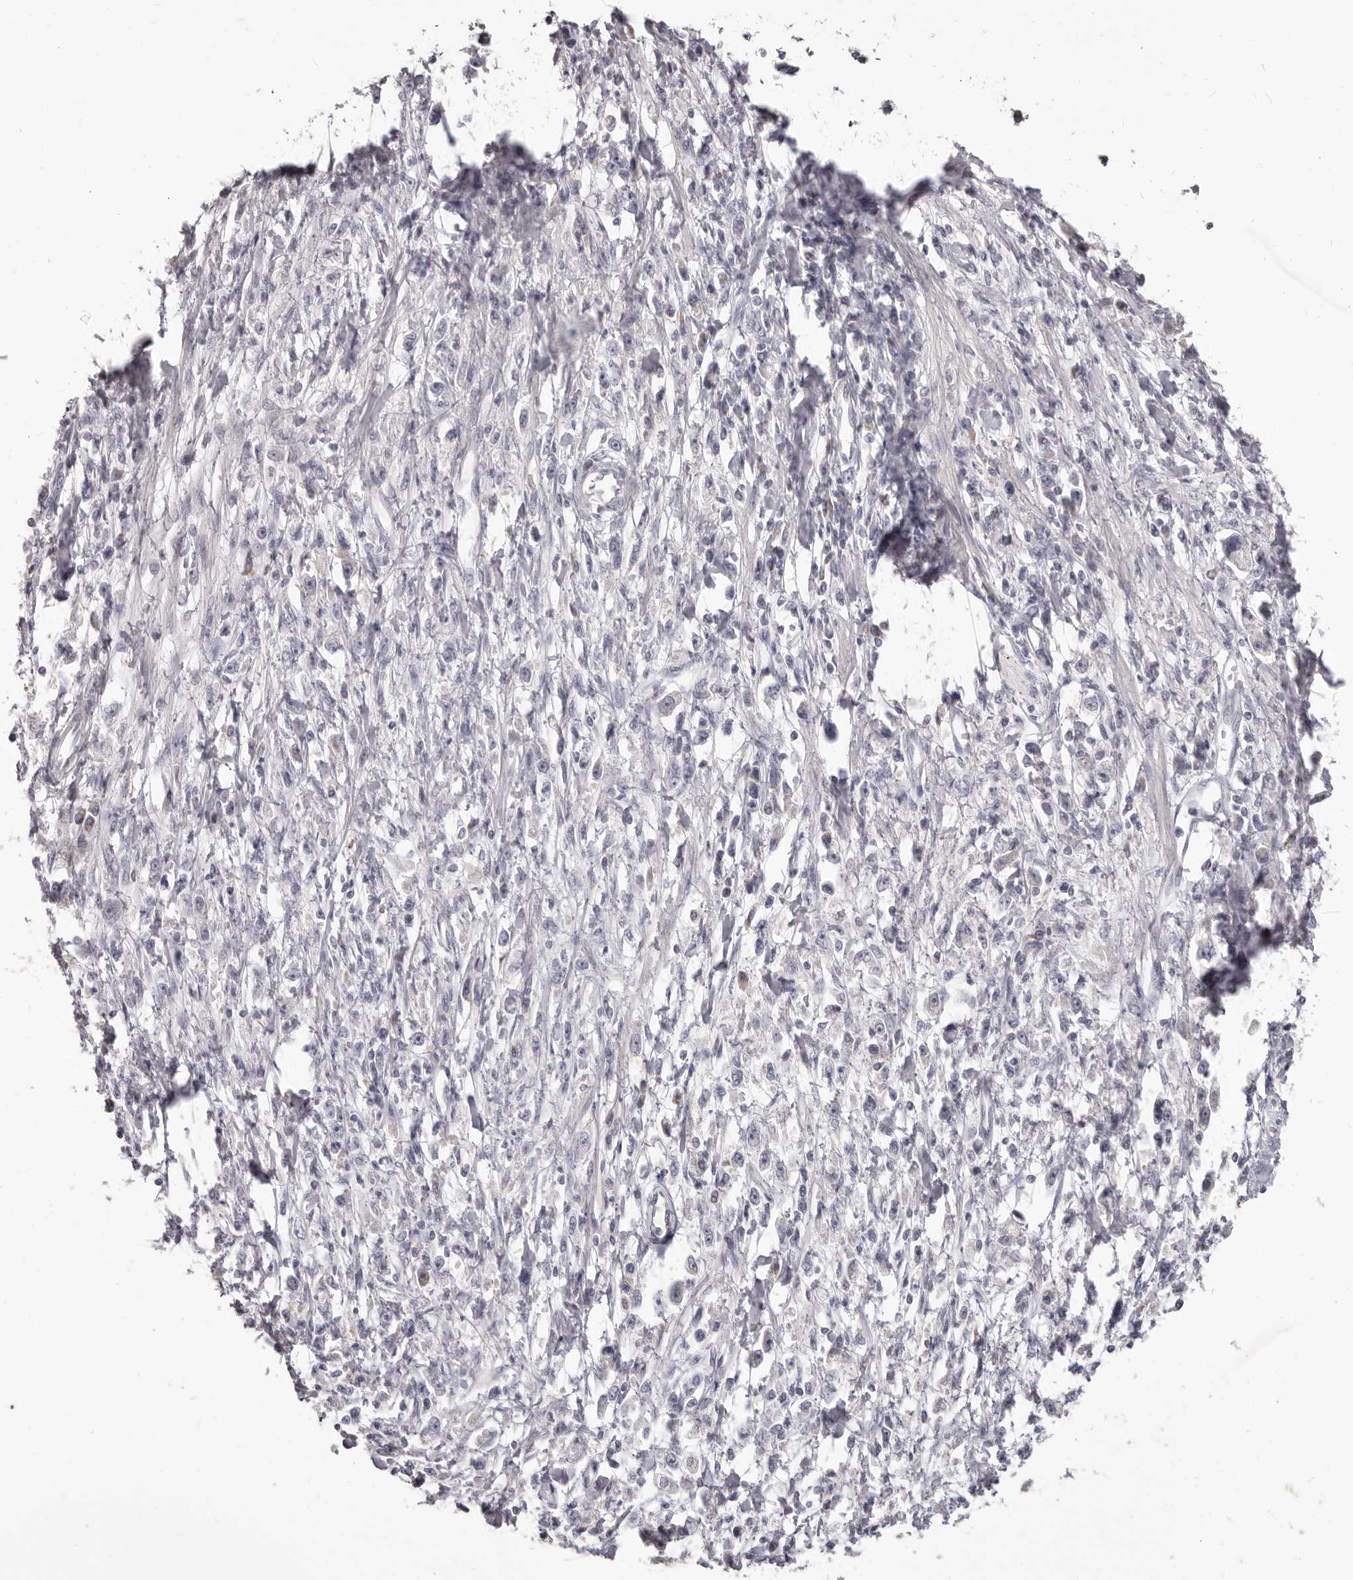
{"staining": {"intensity": "negative", "quantity": "none", "location": "none"}, "tissue": "stomach cancer", "cell_type": "Tumor cells", "image_type": "cancer", "snomed": [{"axis": "morphology", "description": "Adenocarcinoma, NOS"}, {"axis": "topography", "description": "Stomach"}], "caption": "Tumor cells show no significant protein staining in stomach cancer (adenocarcinoma). Brightfield microscopy of IHC stained with DAB (3,3'-diaminobenzidine) (brown) and hematoxylin (blue), captured at high magnification.", "gene": "PRMT2", "patient": {"sex": "female", "age": 59}}